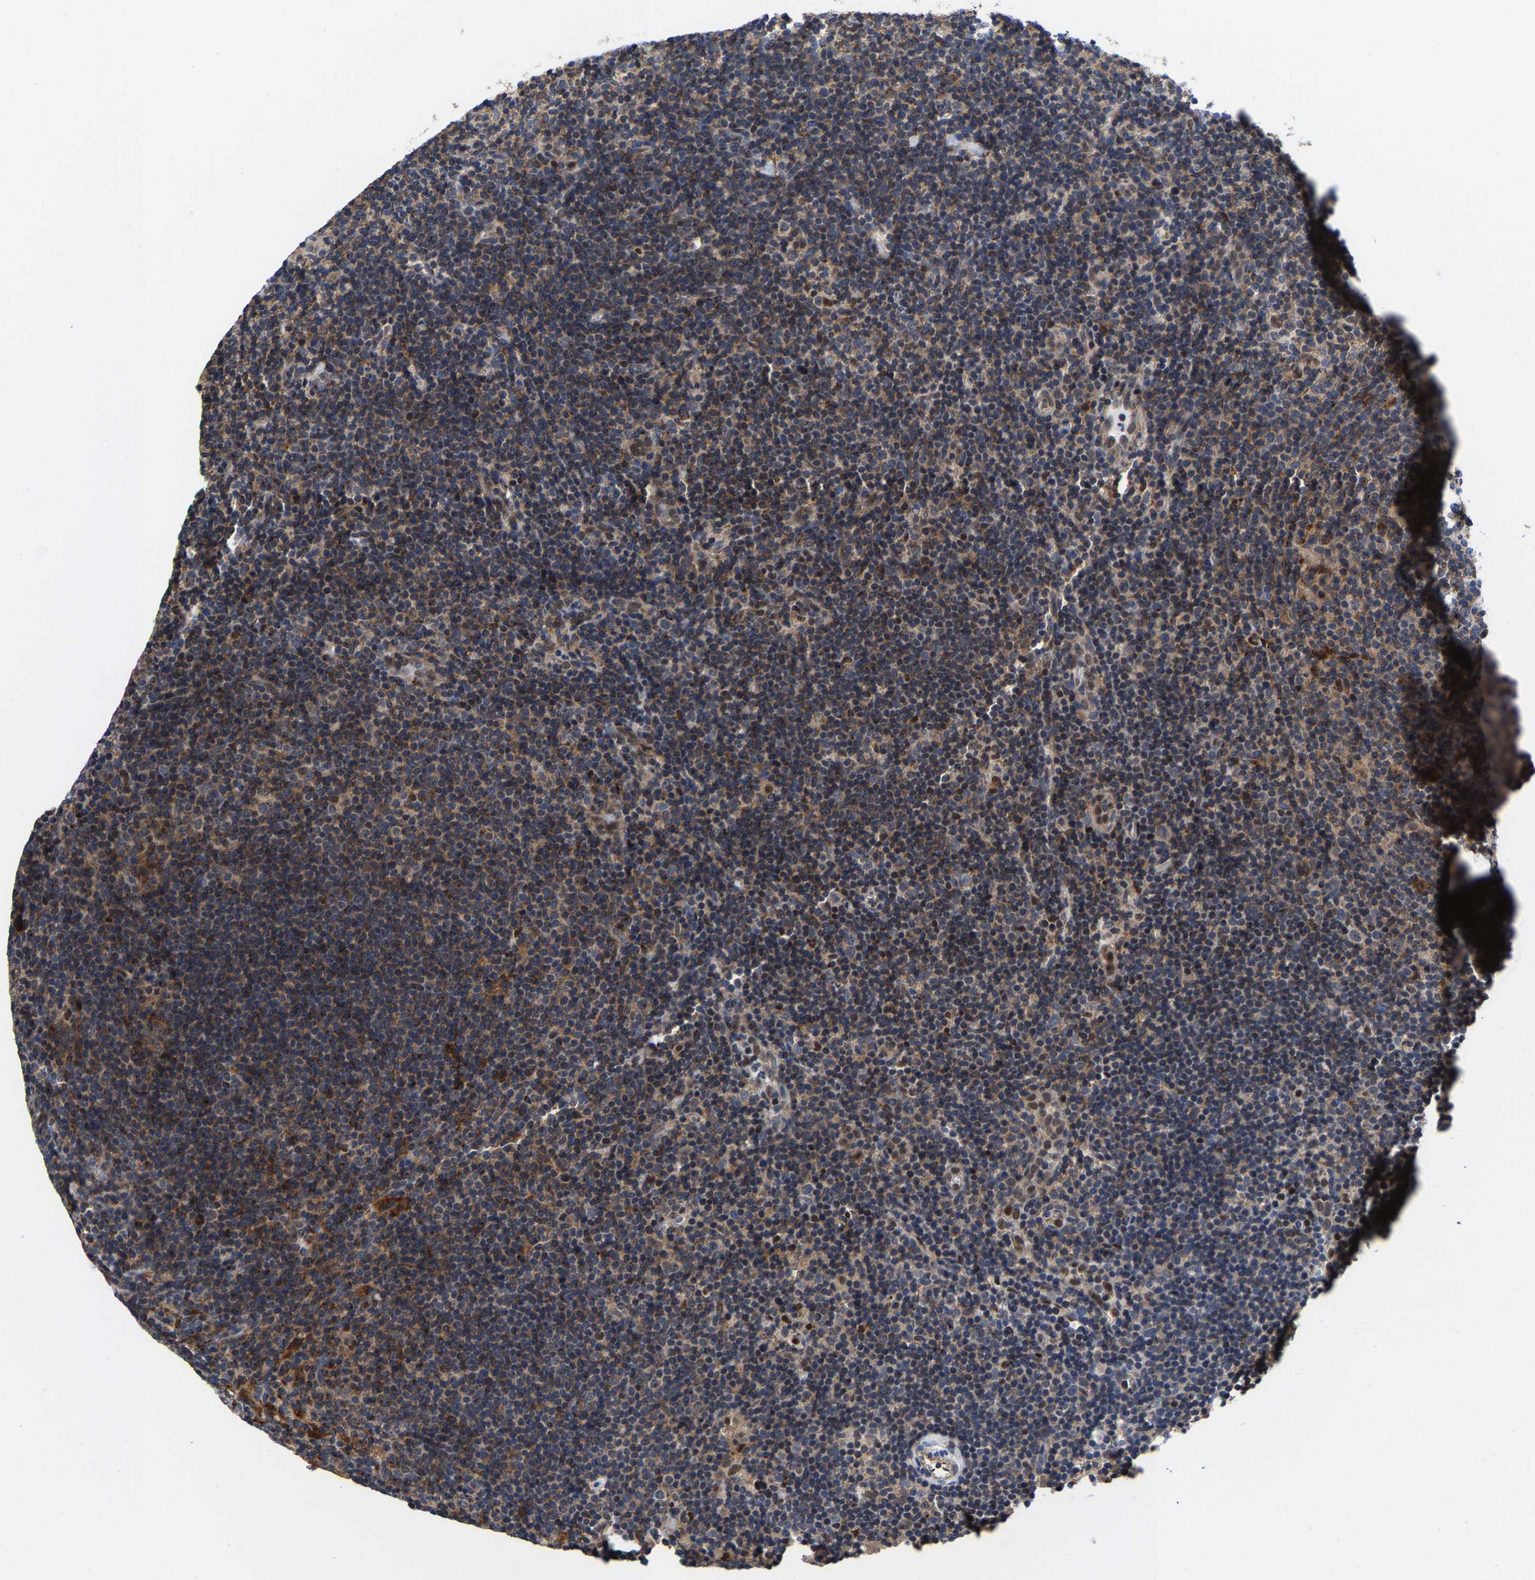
{"staining": {"intensity": "moderate", "quantity": "<25%", "location": "cytoplasmic/membranous,nuclear"}, "tissue": "lymphoma", "cell_type": "Tumor cells", "image_type": "cancer", "snomed": [{"axis": "morphology", "description": "Hodgkin's disease, NOS"}, {"axis": "topography", "description": "Lymph node"}], "caption": "High-magnification brightfield microscopy of Hodgkin's disease stained with DAB (3,3'-diaminobenzidine) (brown) and counterstained with hematoxylin (blue). tumor cells exhibit moderate cytoplasmic/membranous and nuclear expression is appreciated in about<25% of cells. Immunohistochemistry stains the protein of interest in brown and the nuclei are stained blue.", "gene": "PFKFB3", "patient": {"sex": "female", "age": 57}}